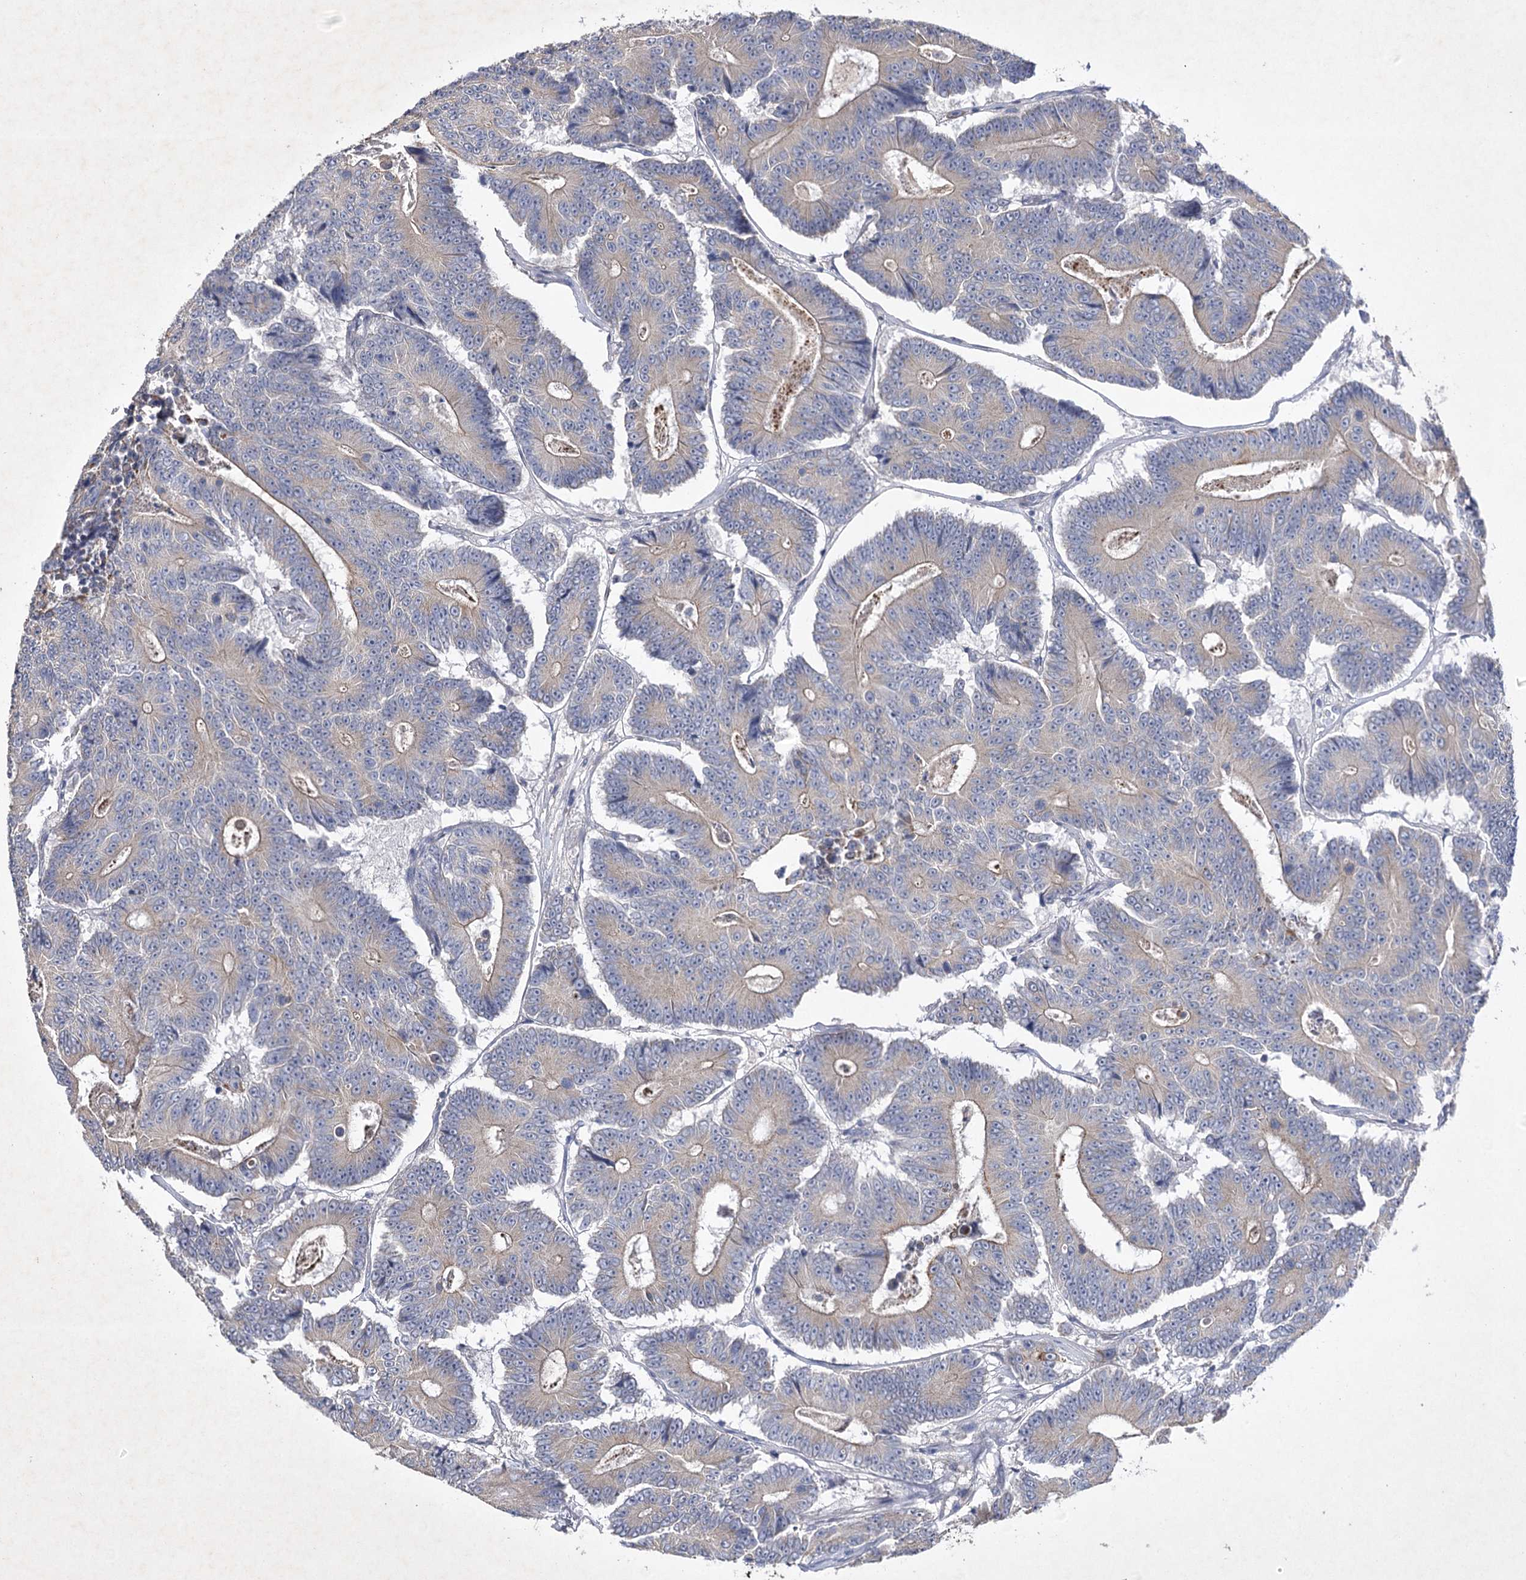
{"staining": {"intensity": "negative", "quantity": "none", "location": "none"}, "tissue": "colorectal cancer", "cell_type": "Tumor cells", "image_type": "cancer", "snomed": [{"axis": "morphology", "description": "Adenocarcinoma, NOS"}, {"axis": "topography", "description": "Colon"}], "caption": "Immunohistochemistry histopathology image of colorectal cancer stained for a protein (brown), which reveals no expression in tumor cells. The staining is performed using DAB brown chromogen with nuclei counter-stained in using hematoxylin.", "gene": "COX15", "patient": {"sex": "male", "age": 83}}